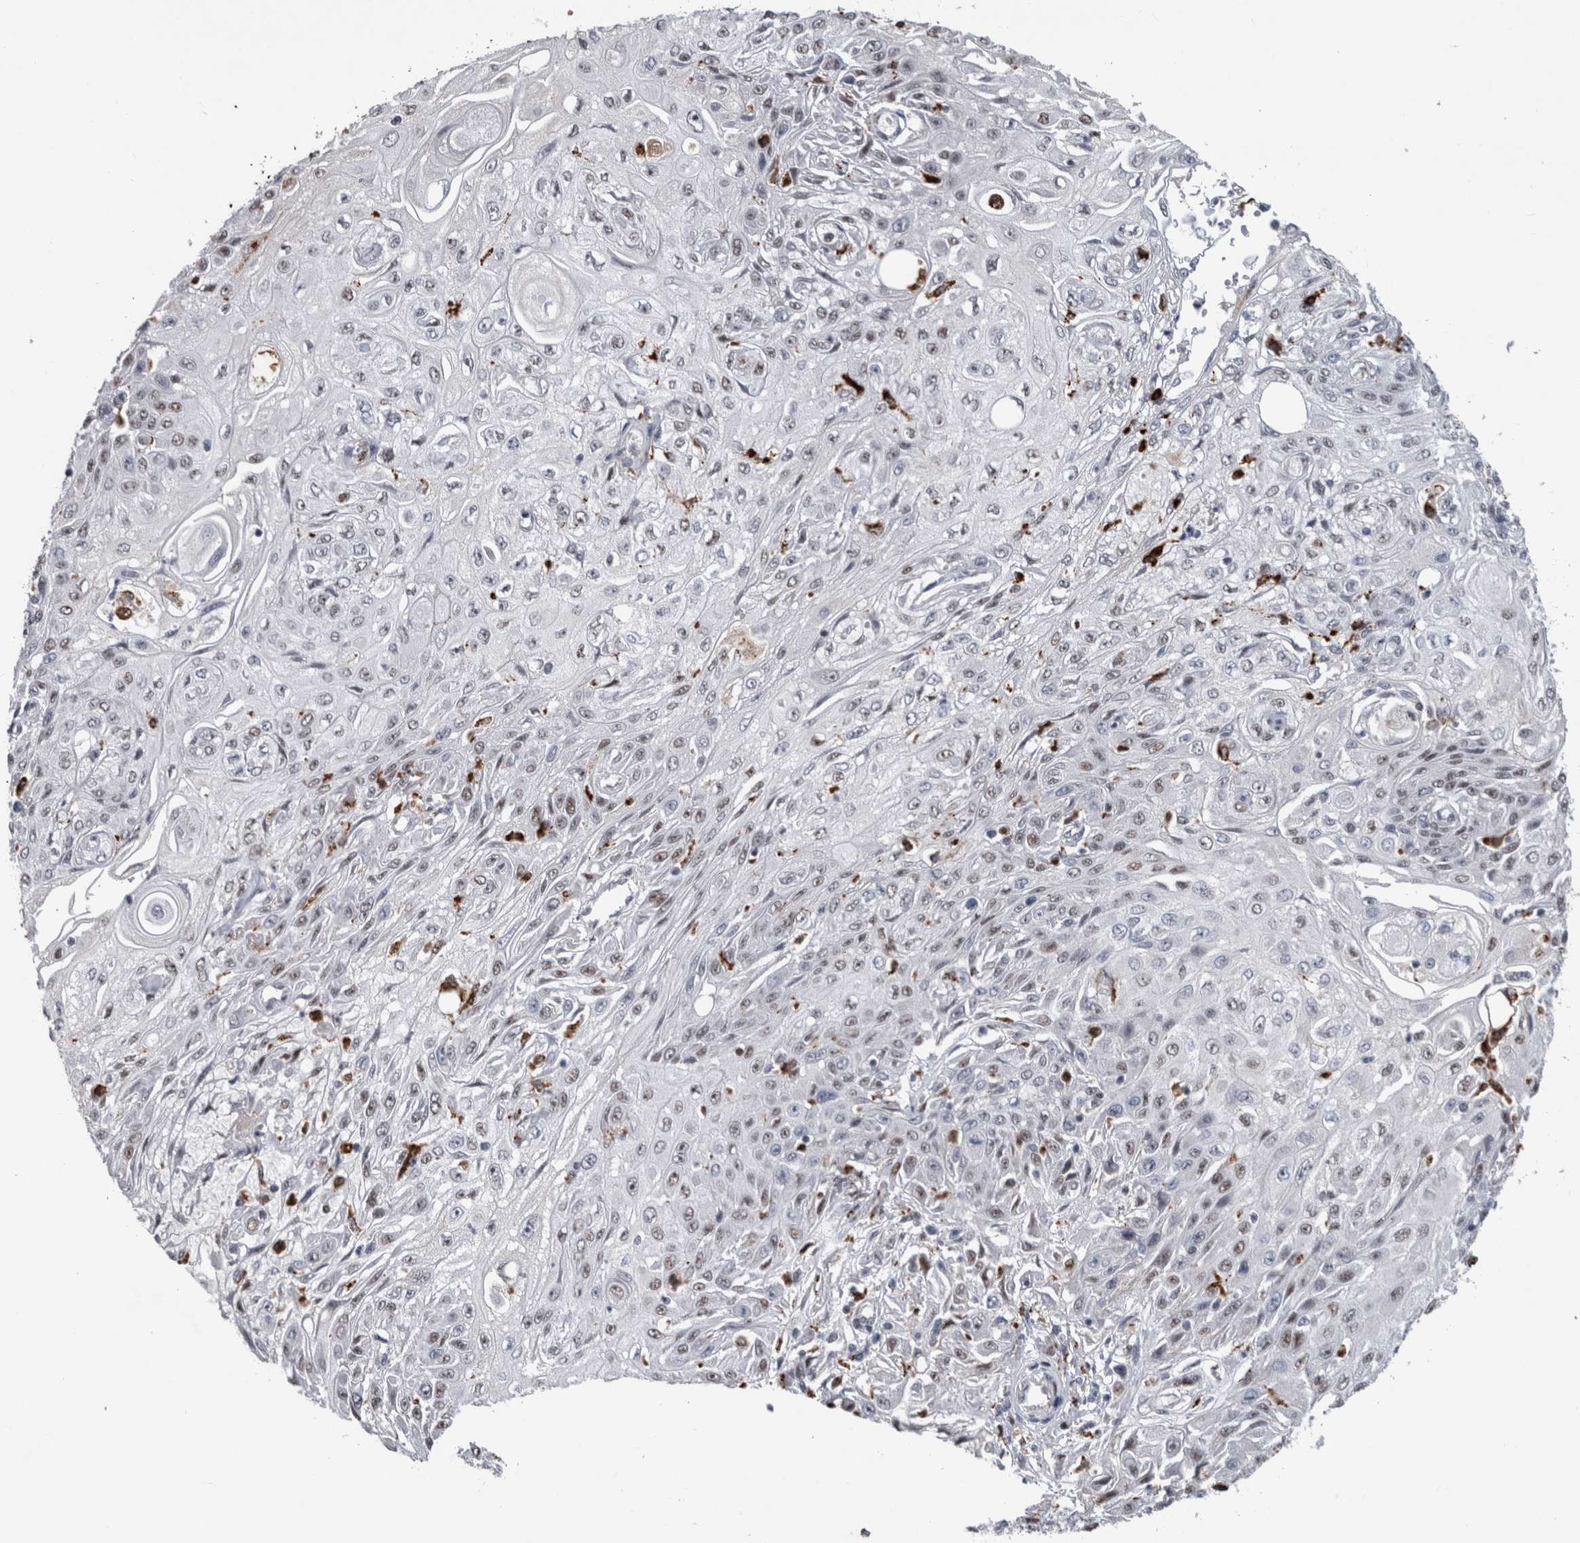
{"staining": {"intensity": "weak", "quantity": "<25%", "location": "nuclear"}, "tissue": "skin cancer", "cell_type": "Tumor cells", "image_type": "cancer", "snomed": [{"axis": "morphology", "description": "Squamous cell carcinoma, NOS"}, {"axis": "morphology", "description": "Squamous cell carcinoma, metastatic, NOS"}, {"axis": "topography", "description": "Skin"}, {"axis": "topography", "description": "Lymph node"}], "caption": "Skin cancer stained for a protein using immunohistochemistry (IHC) exhibits no expression tumor cells.", "gene": "POLD2", "patient": {"sex": "male", "age": 75}}